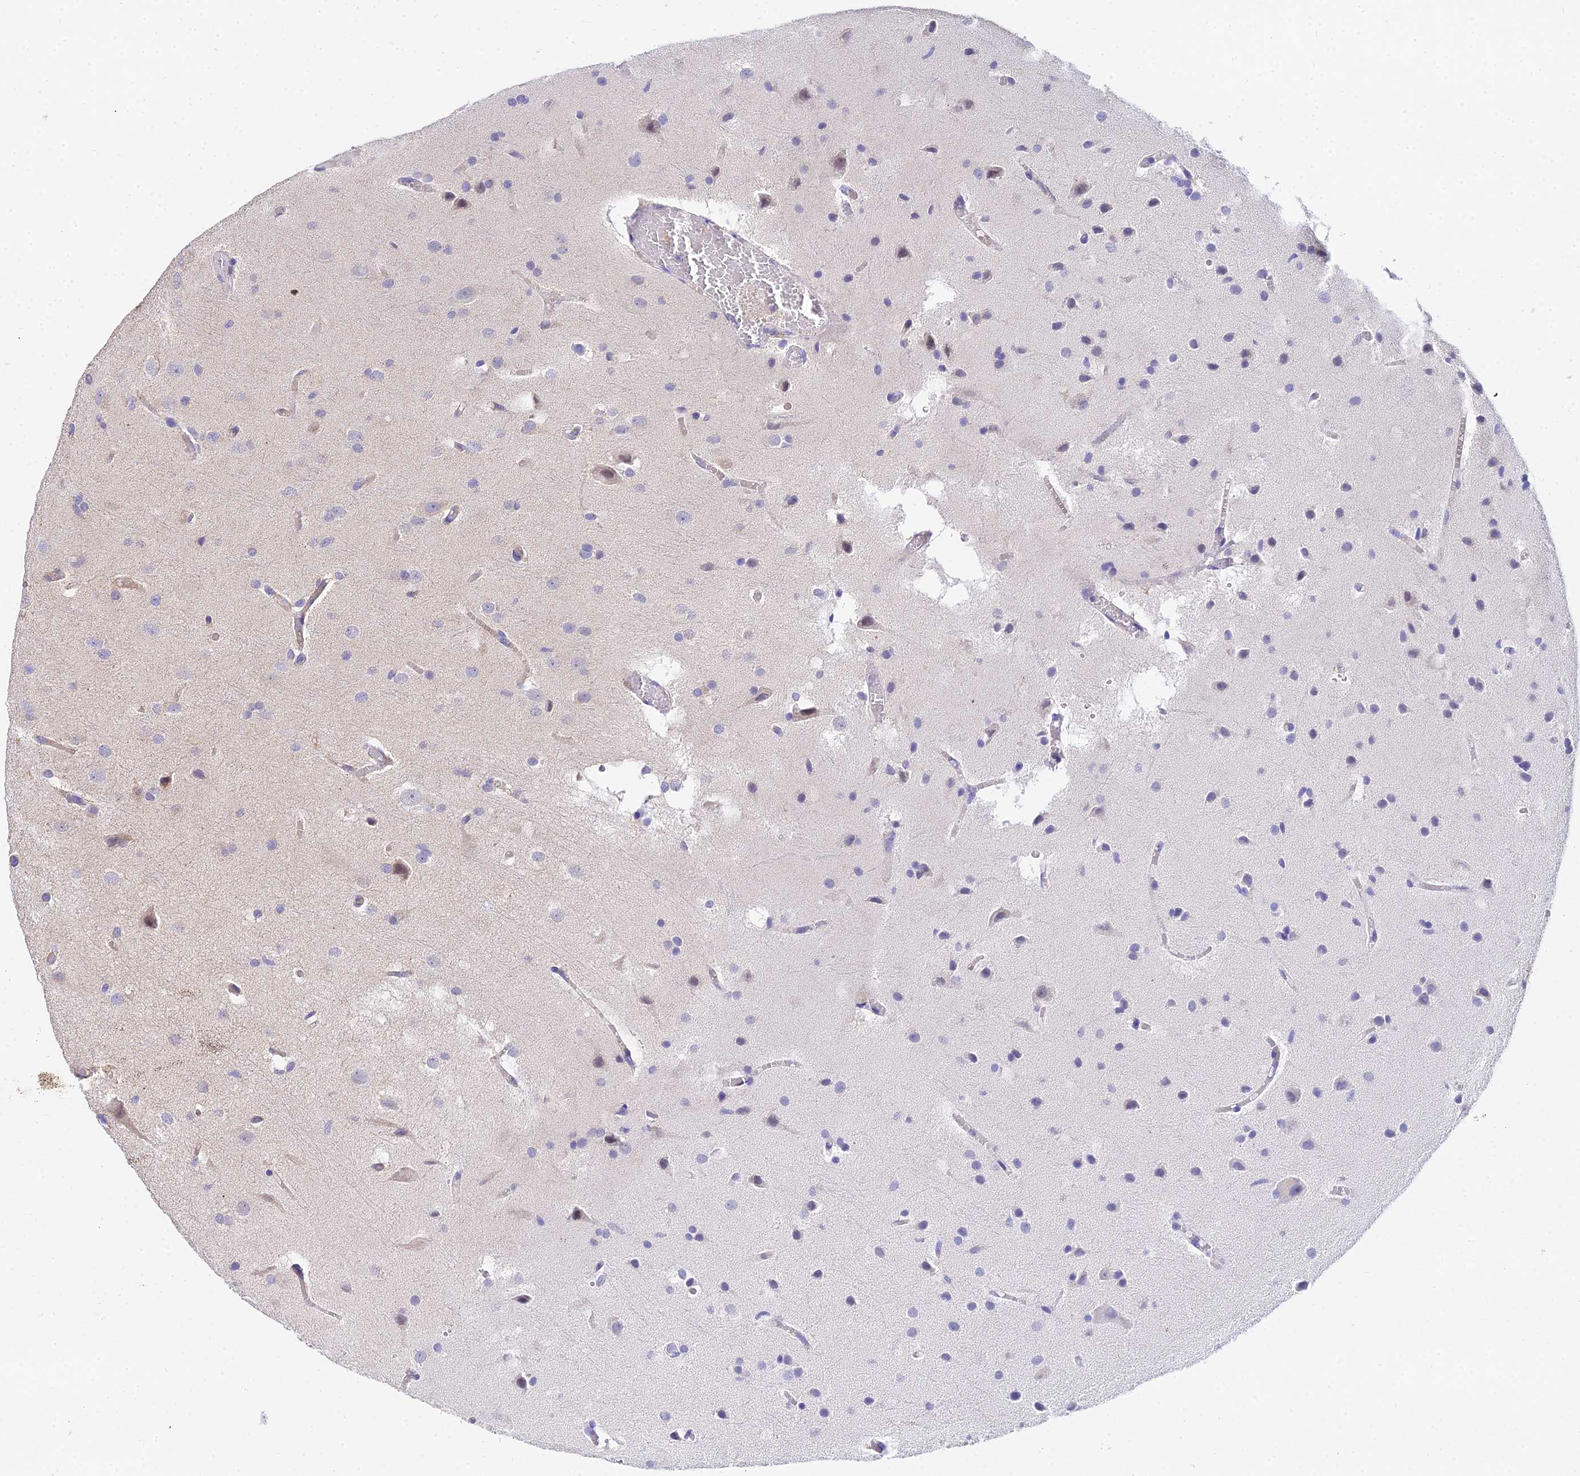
{"staining": {"intensity": "negative", "quantity": "none", "location": "none"}, "tissue": "glioma", "cell_type": "Tumor cells", "image_type": "cancer", "snomed": [{"axis": "morphology", "description": "Glioma, malignant, High grade"}, {"axis": "topography", "description": "Brain"}], "caption": "This micrograph is of glioma stained with immunohistochemistry (IHC) to label a protein in brown with the nuclei are counter-stained blue. There is no staining in tumor cells.", "gene": "ACOT2", "patient": {"sex": "female", "age": 50}}